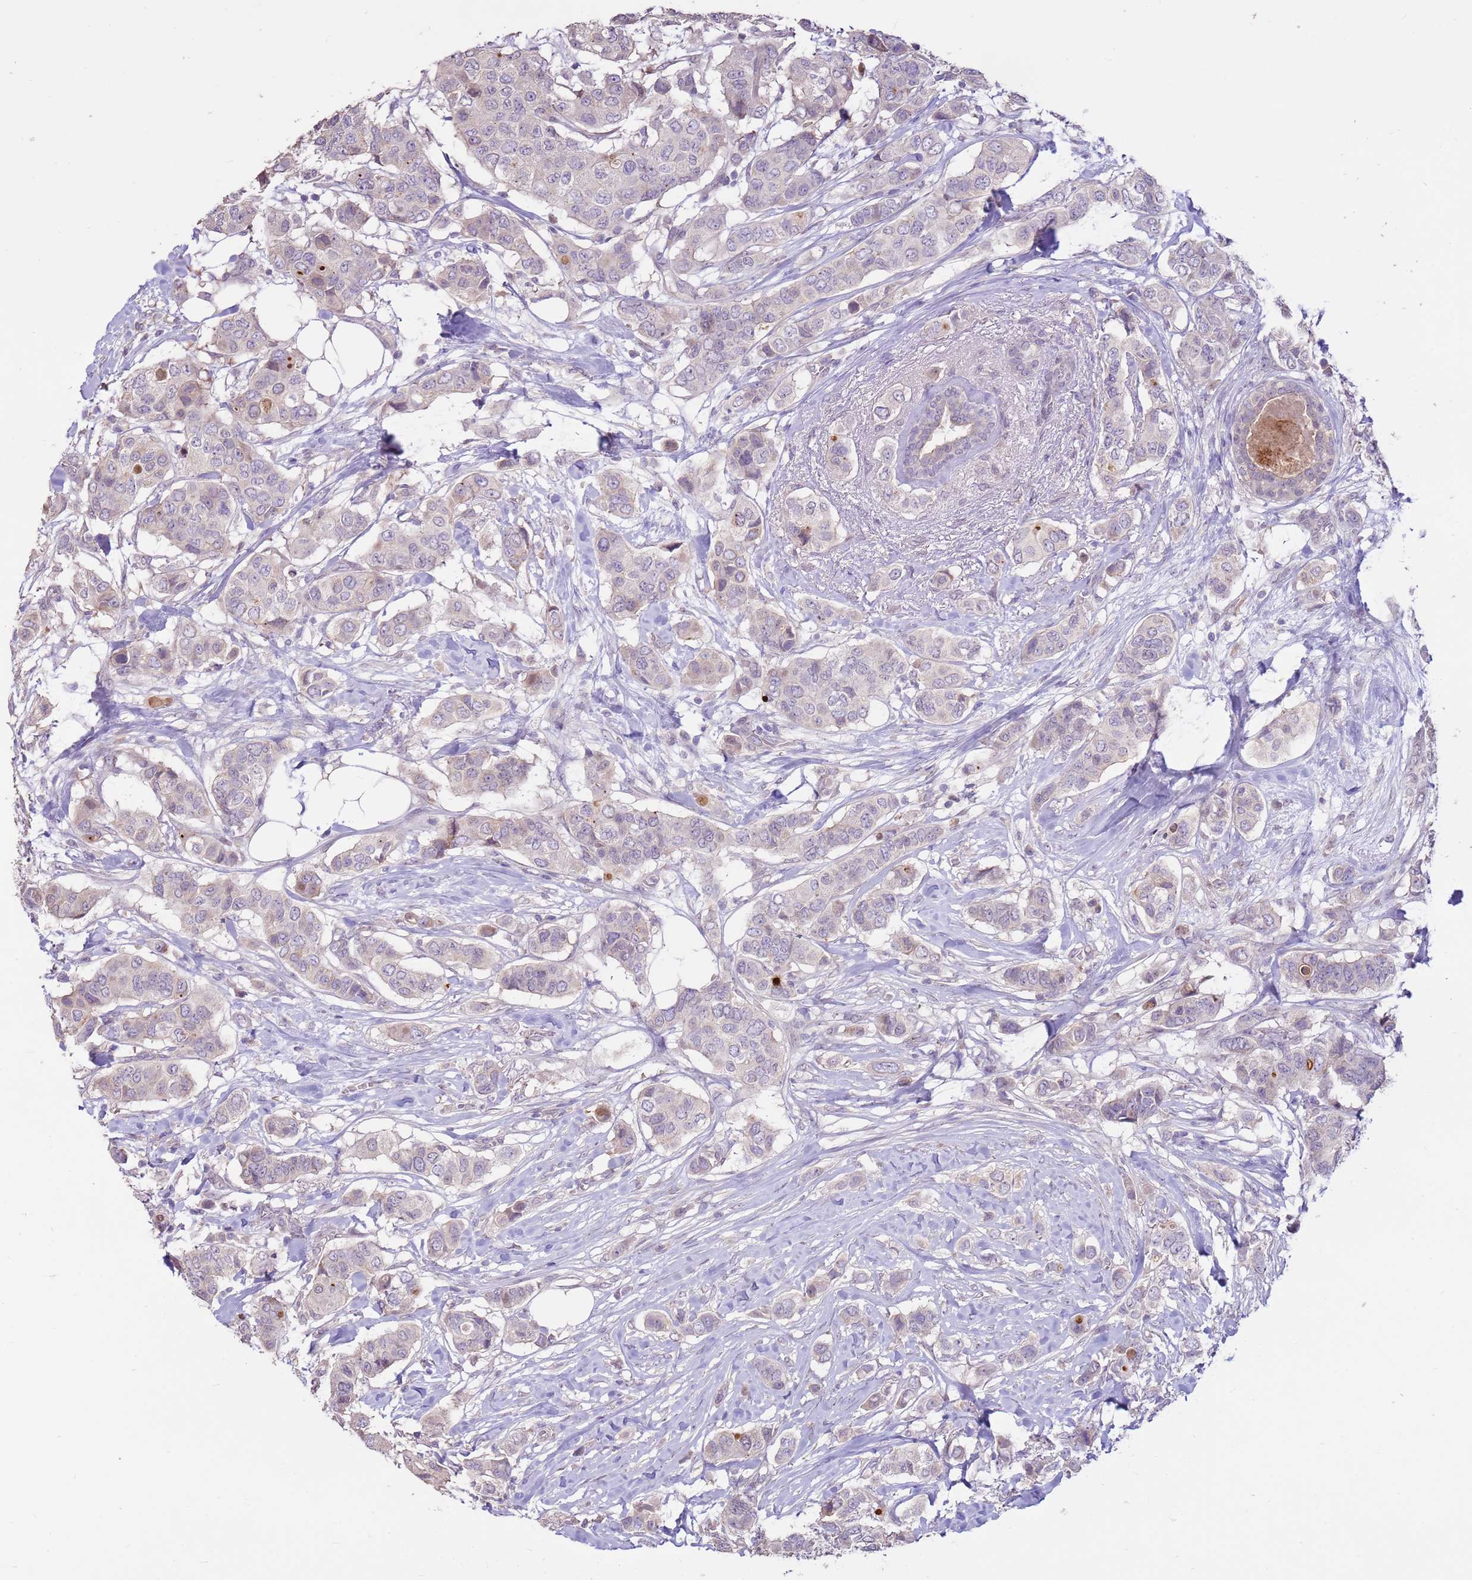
{"staining": {"intensity": "negative", "quantity": "none", "location": "none"}, "tissue": "breast cancer", "cell_type": "Tumor cells", "image_type": "cancer", "snomed": [{"axis": "morphology", "description": "Lobular carcinoma"}, {"axis": "topography", "description": "Breast"}], "caption": "Immunohistochemical staining of breast cancer reveals no significant staining in tumor cells. Nuclei are stained in blue.", "gene": "LGI4", "patient": {"sex": "female", "age": 51}}